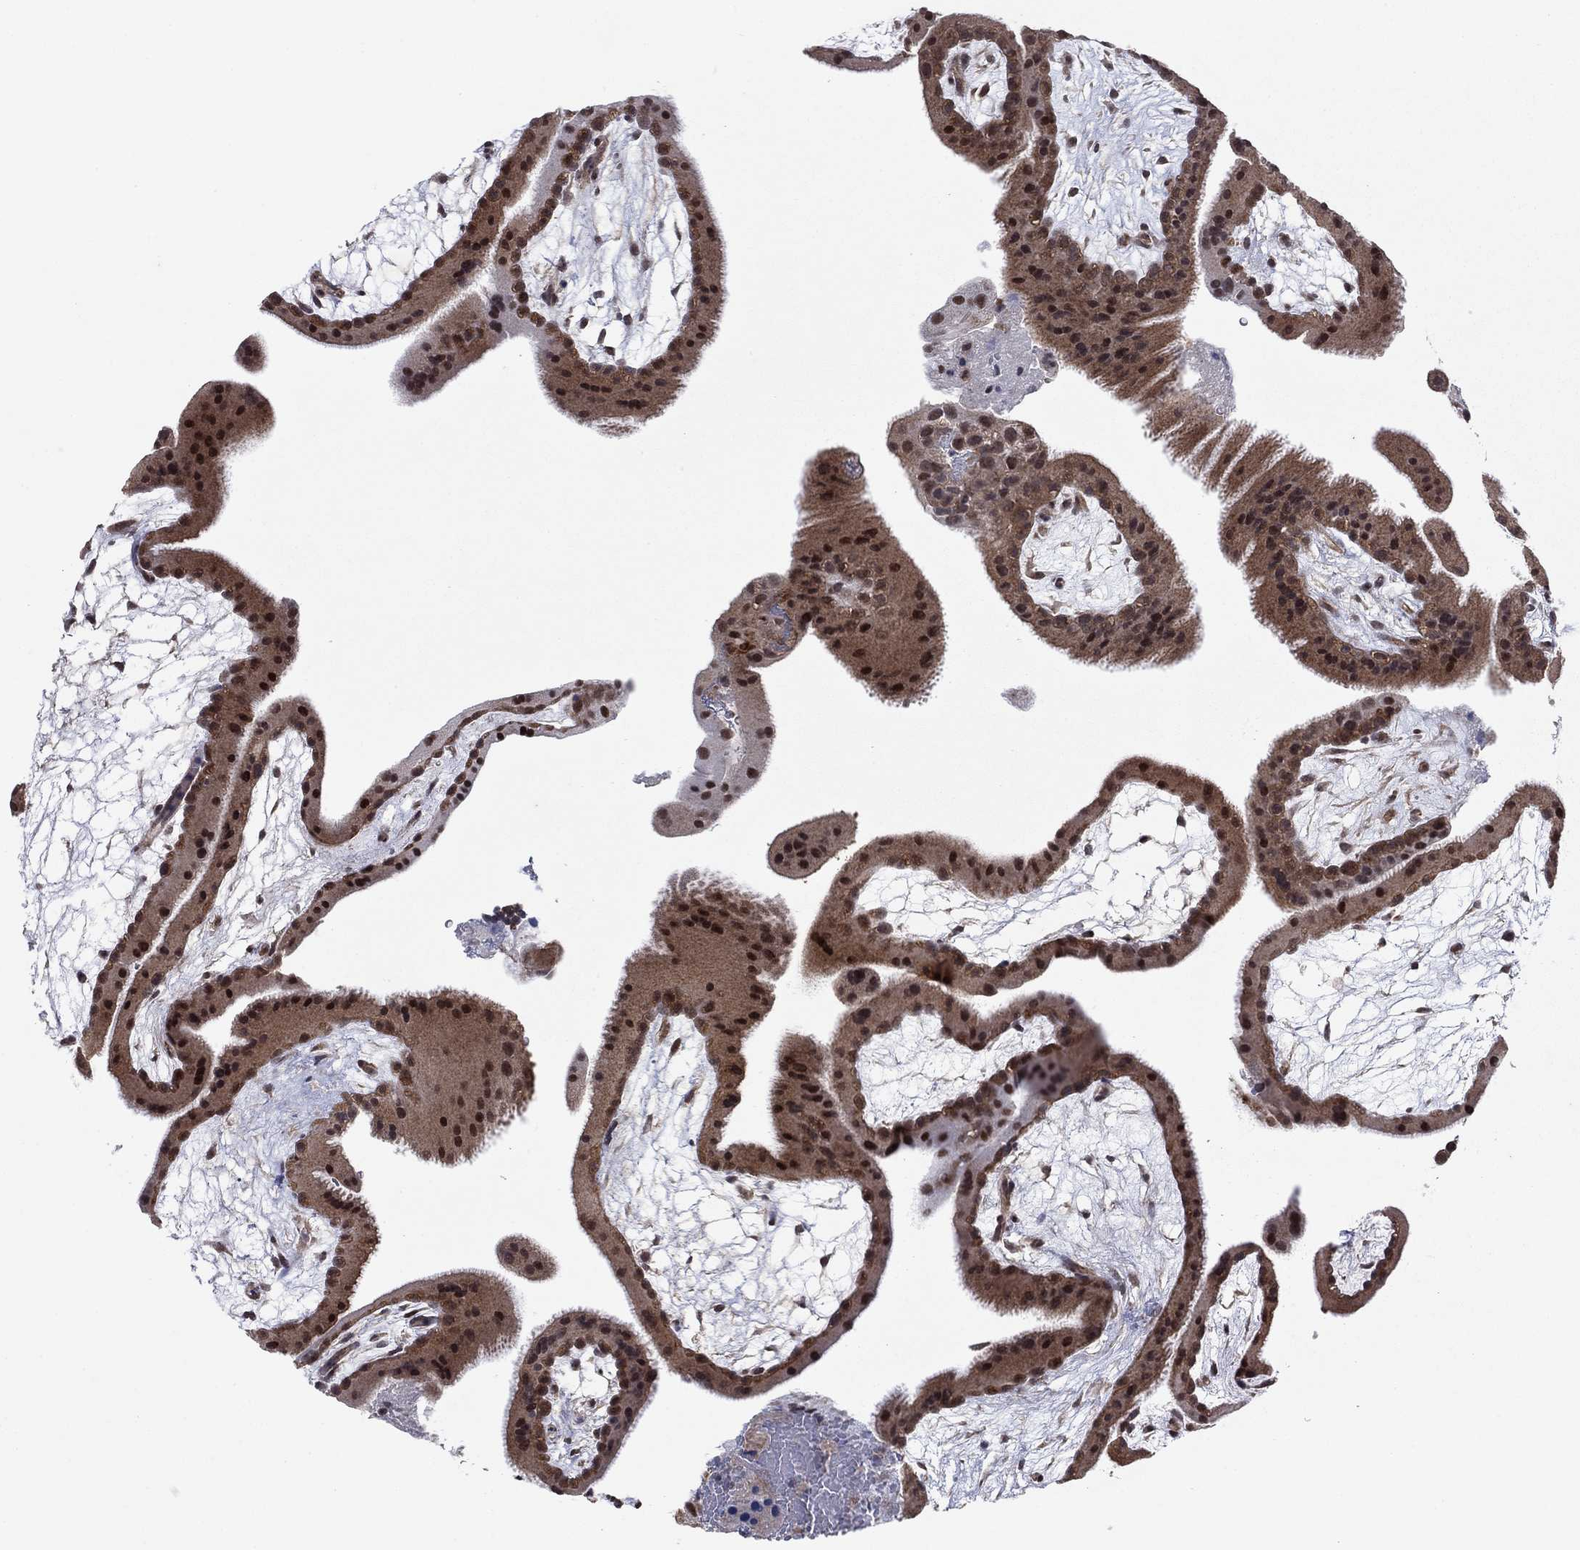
{"staining": {"intensity": "strong", "quantity": "25%-75%", "location": "nuclear"}, "tissue": "placenta", "cell_type": "Decidual cells", "image_type": "normal", "snomed": [{"axis": "morphology", "description": "Normal tissue, NOS"}, {"axis": "topography", "description": "Placenta"}], "caption": "Immunohistochemical staining of normal placenta displays strong nuclear protein staining in about 25%-75% of decidual cells.", "gene": "PSMC1", "patient": {"sex": "female", "age": 19}}